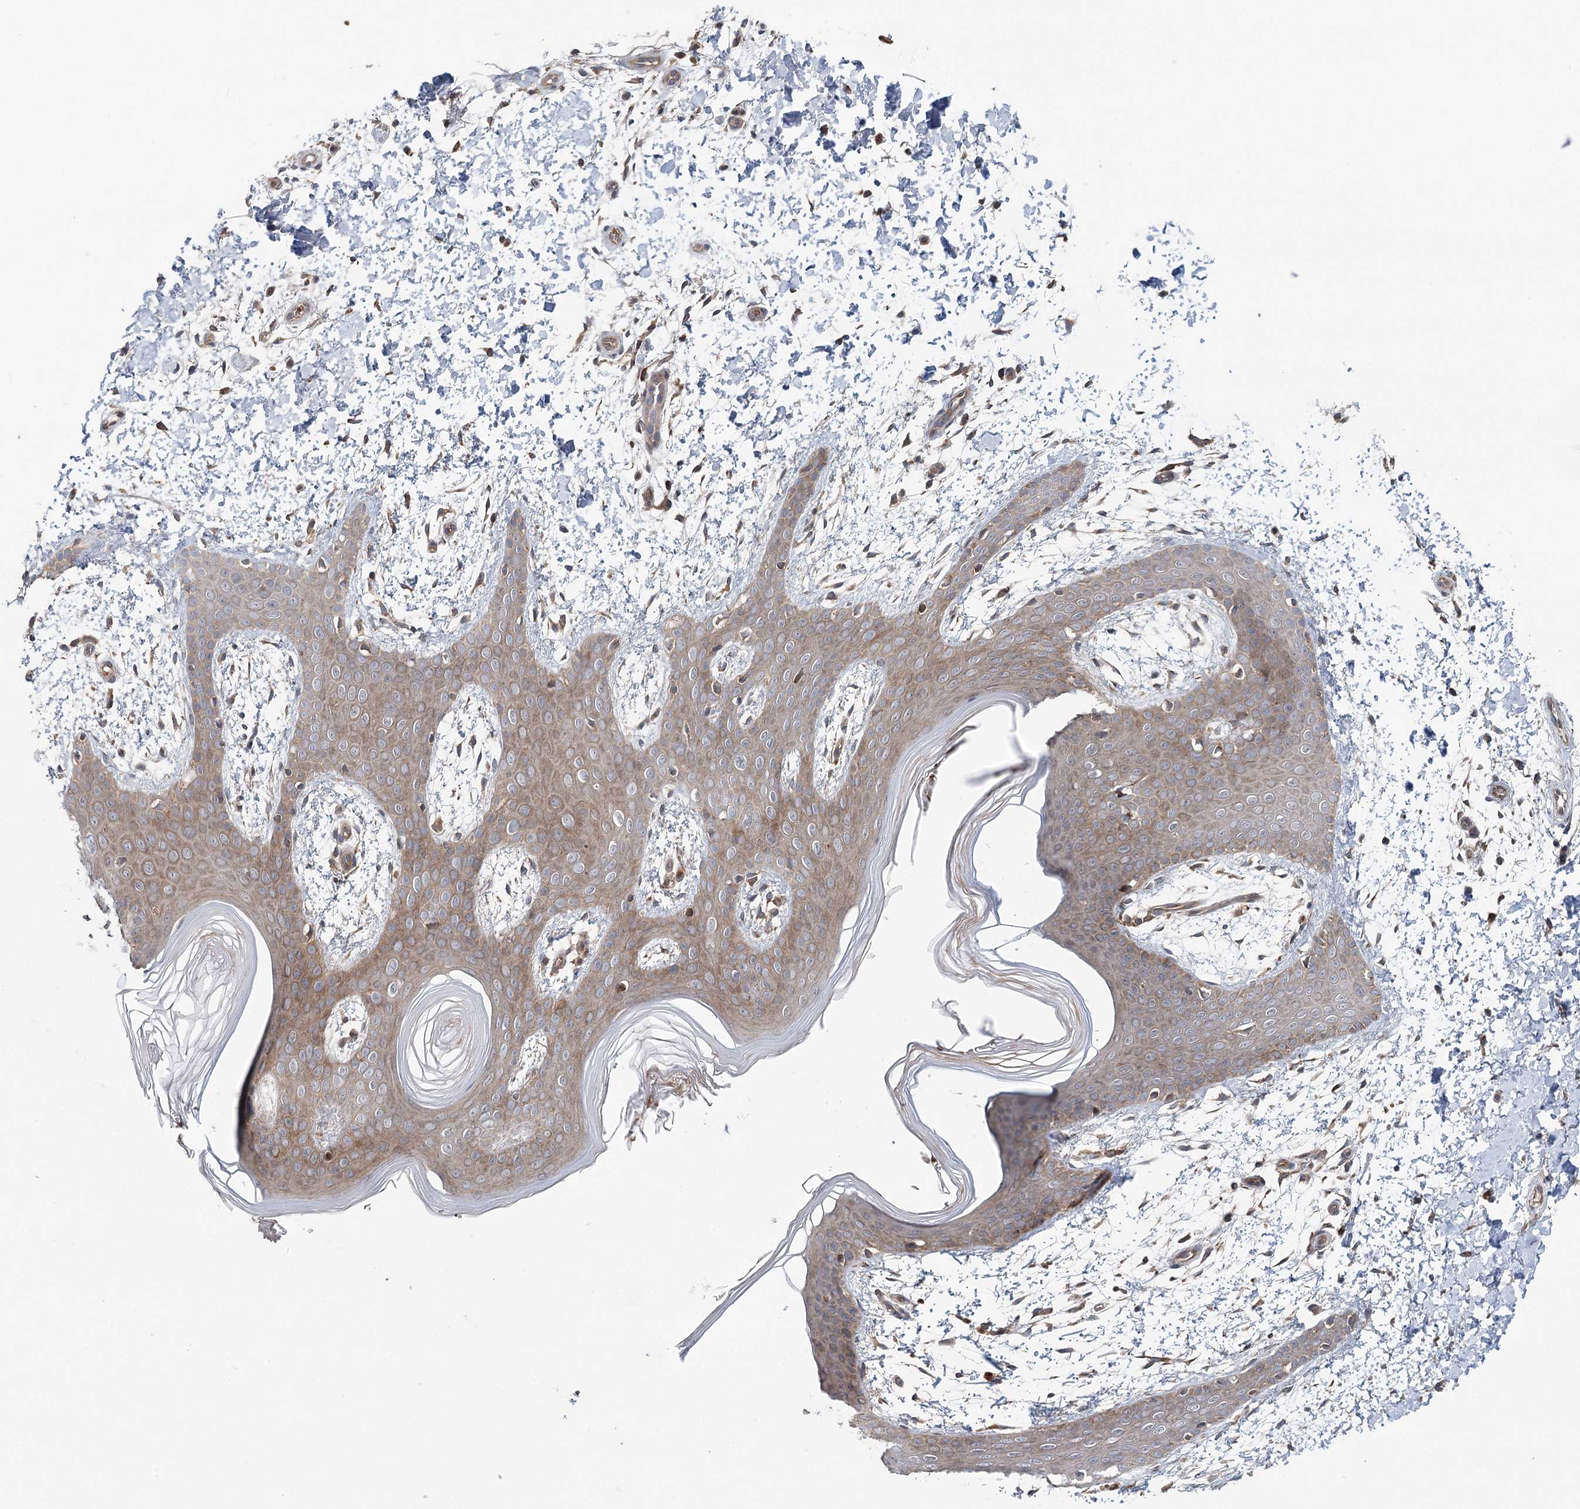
{"staining": {"intensity": "moderate", "quantity": "25%-75%", "location": "cytoplasmic/membranous"}, "tissue": "skin", "cell_type": "Fibroblasts", "image_type": "normal", "snomed": [{"axis": "morphology", "description": "Normal tissue, NOS"}, {"axis": "topography", "description": "Skin"}], "caption": "Skin stained with immunohistochemistry reveals moderate cytoplasmic/membranous expression in approximately 25%-75% of fibroblasts. Immunohistochemistry (ihc) stains the protein of interest in brown and the nuclei are stained blue.", "gene": "ENSG00000273217", "patient": {"sex": "male", "age": 36}}